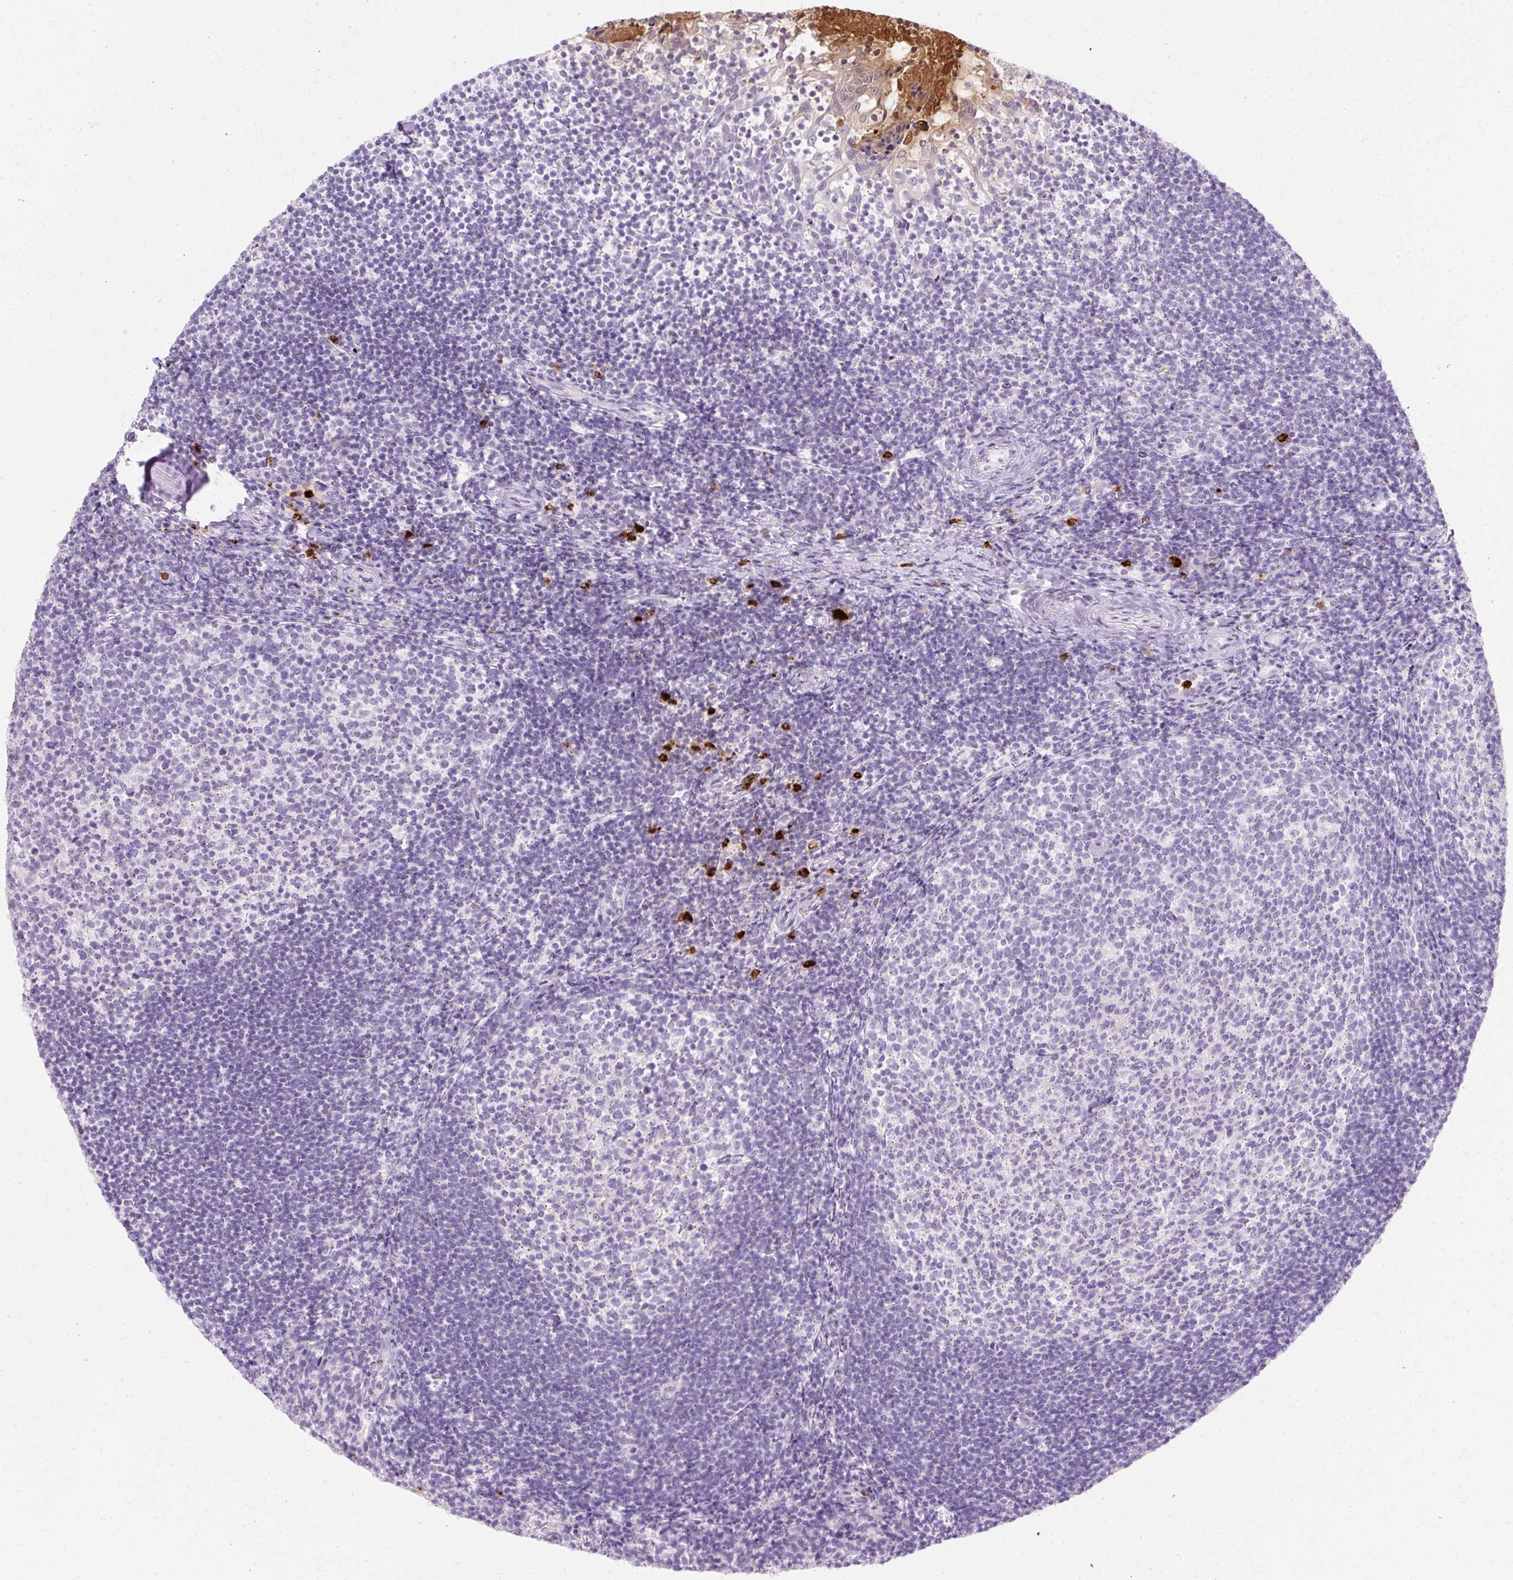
{"staining": {"intensity": "negative", "quantity": "none", "location": "none"}, "tissue": "tonsil", "cell_type": "Germinal center cells", "image_type": "normal", "snomed": [{"axis": "morphology", "description": "Normal tissue, NOS"}, {"axis": "topography", "description": "Tonsil"}], "caption": "An IHC photomicrograph of benign tonsil is shown. There is no staining in germinal center cells of tonsil. (DAB immunohistochemistry visualized using brightfield microscopy, high magnification).", "gene": "DEFA1B", "patient": {"sex": "female", "age": 10}}